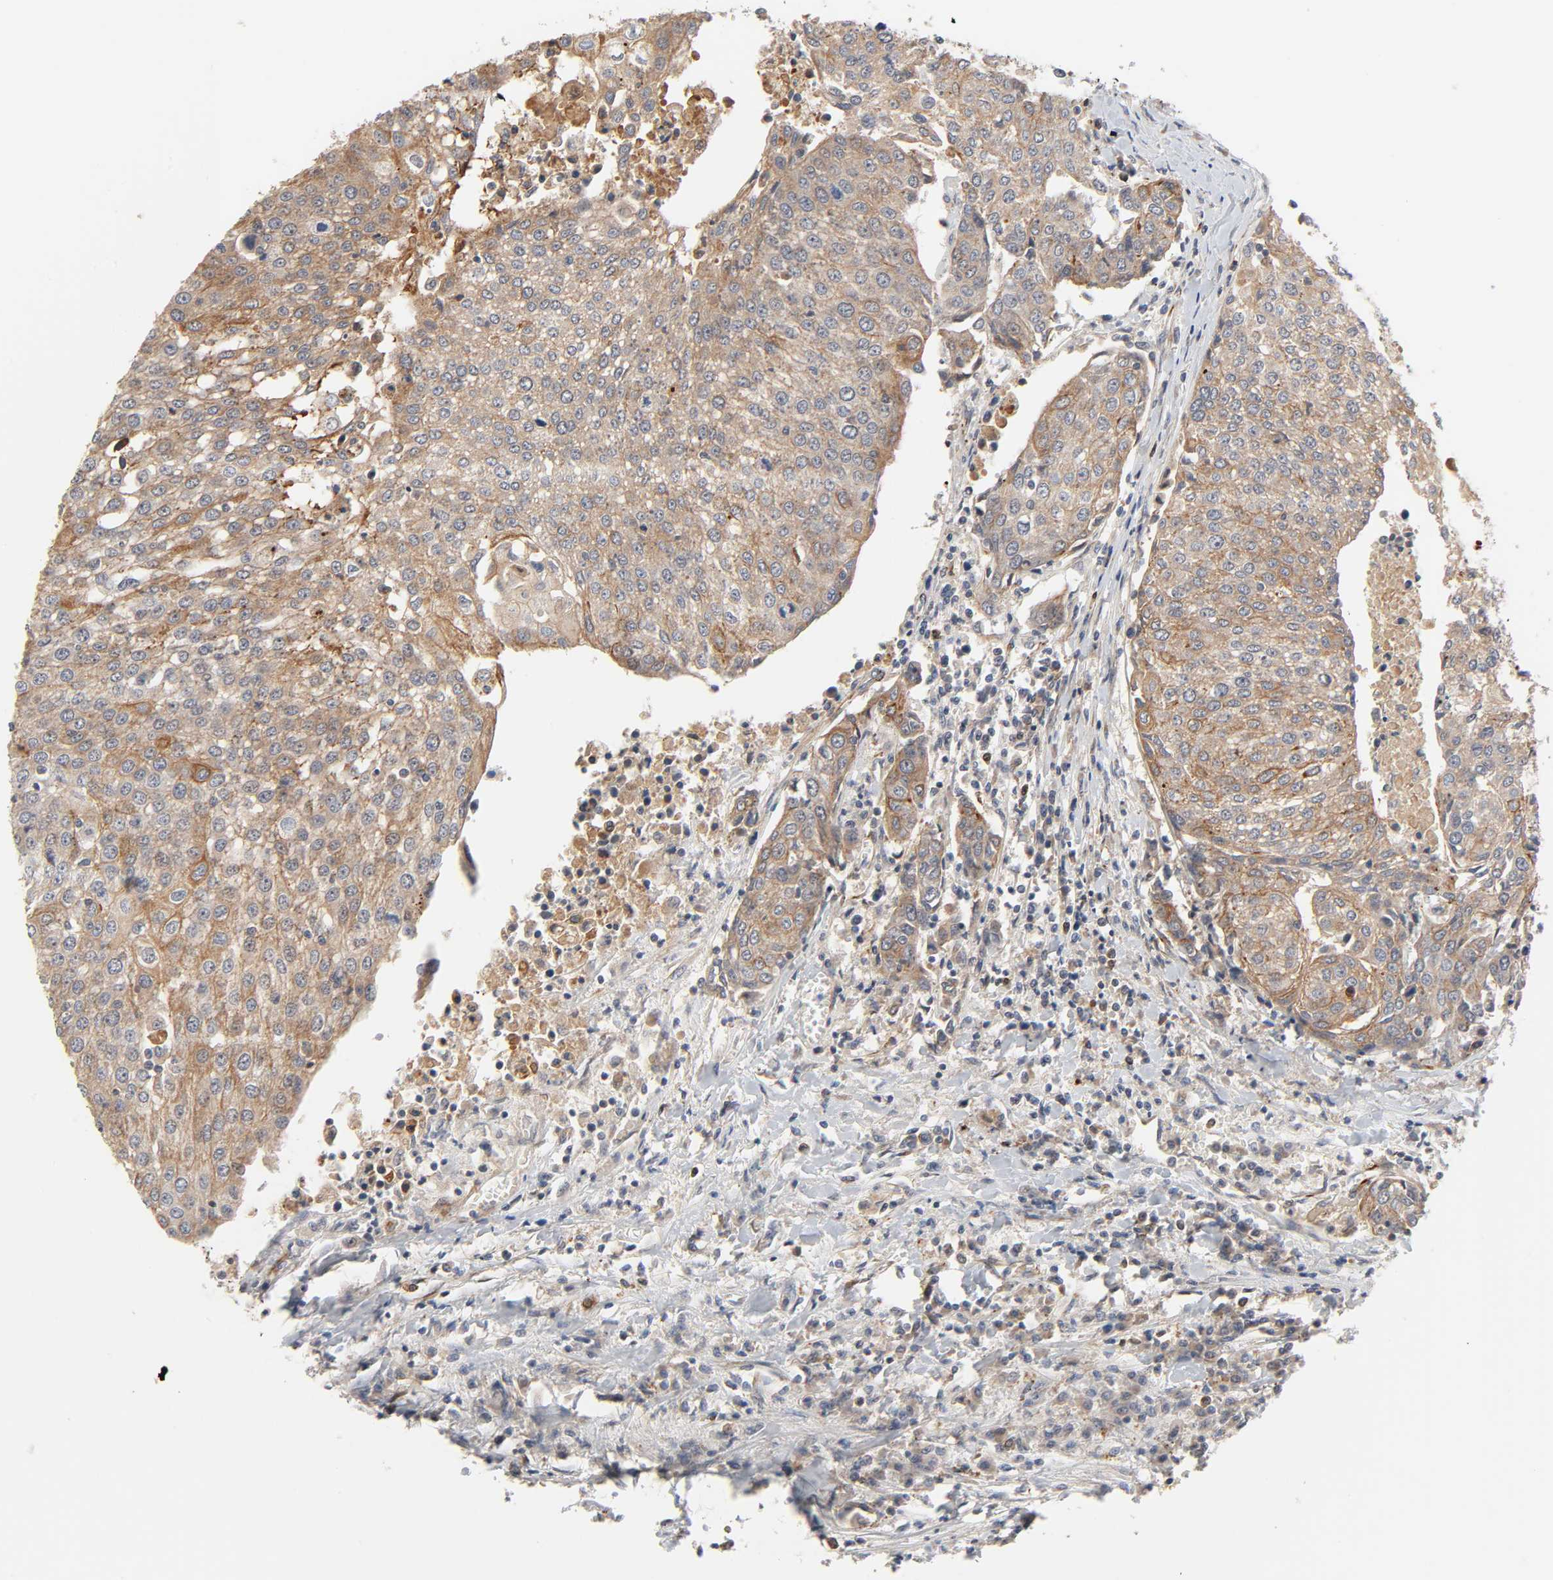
{"staining": {"intensity": "weak", "quantity": ">75%", "location": "cytoplasmic/membranous"}, "tissue": "urothelial cancer", "cell_type": "Tumor cells", "image_type": "cancer", "snomed": [{"axis": "morphology", "description": "Urothelial carcinoma, High grade"}, {"axis": "topography", "description": "Urinary bladder"}], "caption": "Urothelial cancer stained for a protein shows weak cytoplasmic/membranous positivity in tumor cells.", "gene": "REEP6", "patient": {"sex": "female", "age": 85}}